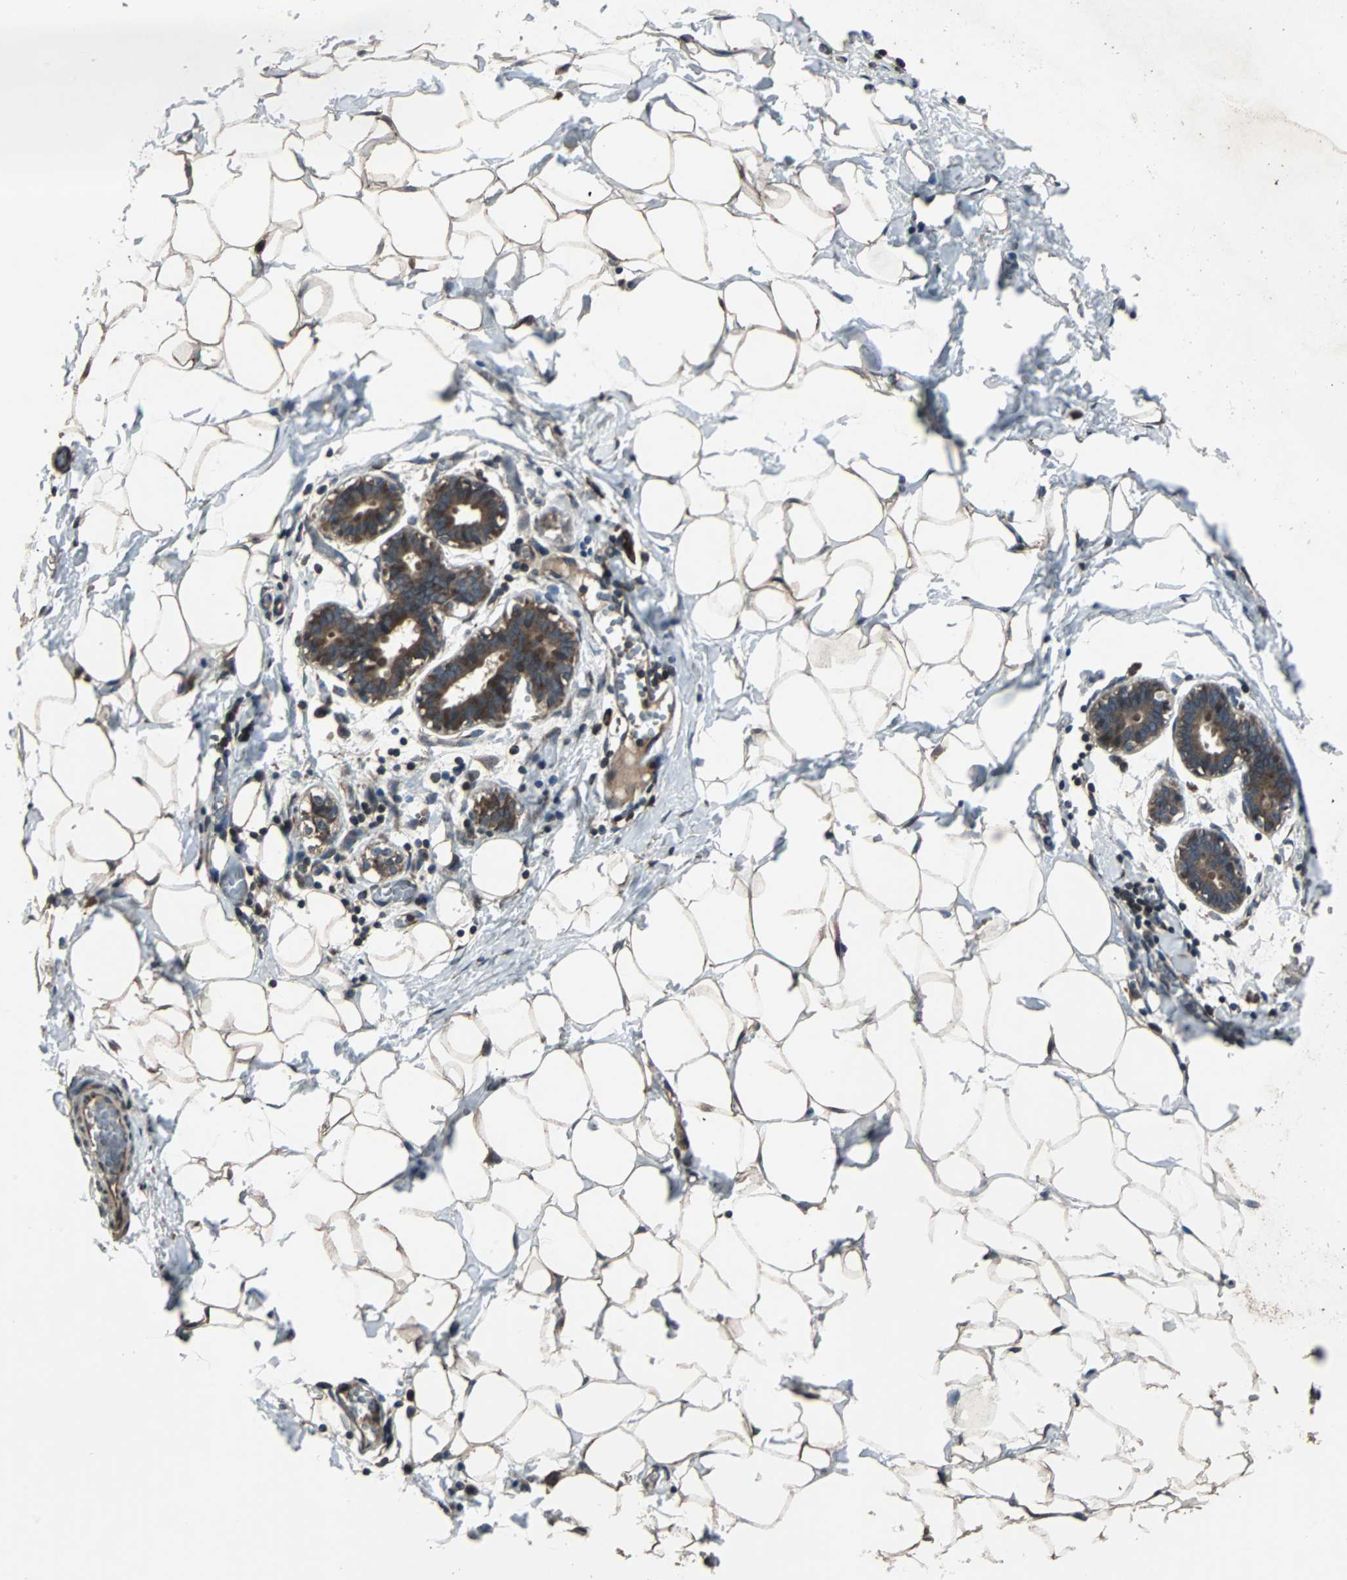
{"staining": {"intensity": "moderate", "quantity": ">75%", "location": "cytoplasmic/membranous"}, "tissue": "breast", "cell_type": "Adipocytes", "image_type": "normal", "snomed": [{"axis": "morphology", "description": "Normal tissue, NOS"}, {"axis": "topography", "description": "Breast"}], "caption": "The micrograph exhibits immunohistochemical staining of normal breast. There is moderate cytoplasmic/membranous positivity is identified in about >75% of adipocytes. Nuclei are stained in blue.", "gene": "RAB7A", "patient": {"sex": "female", "age": 27}}